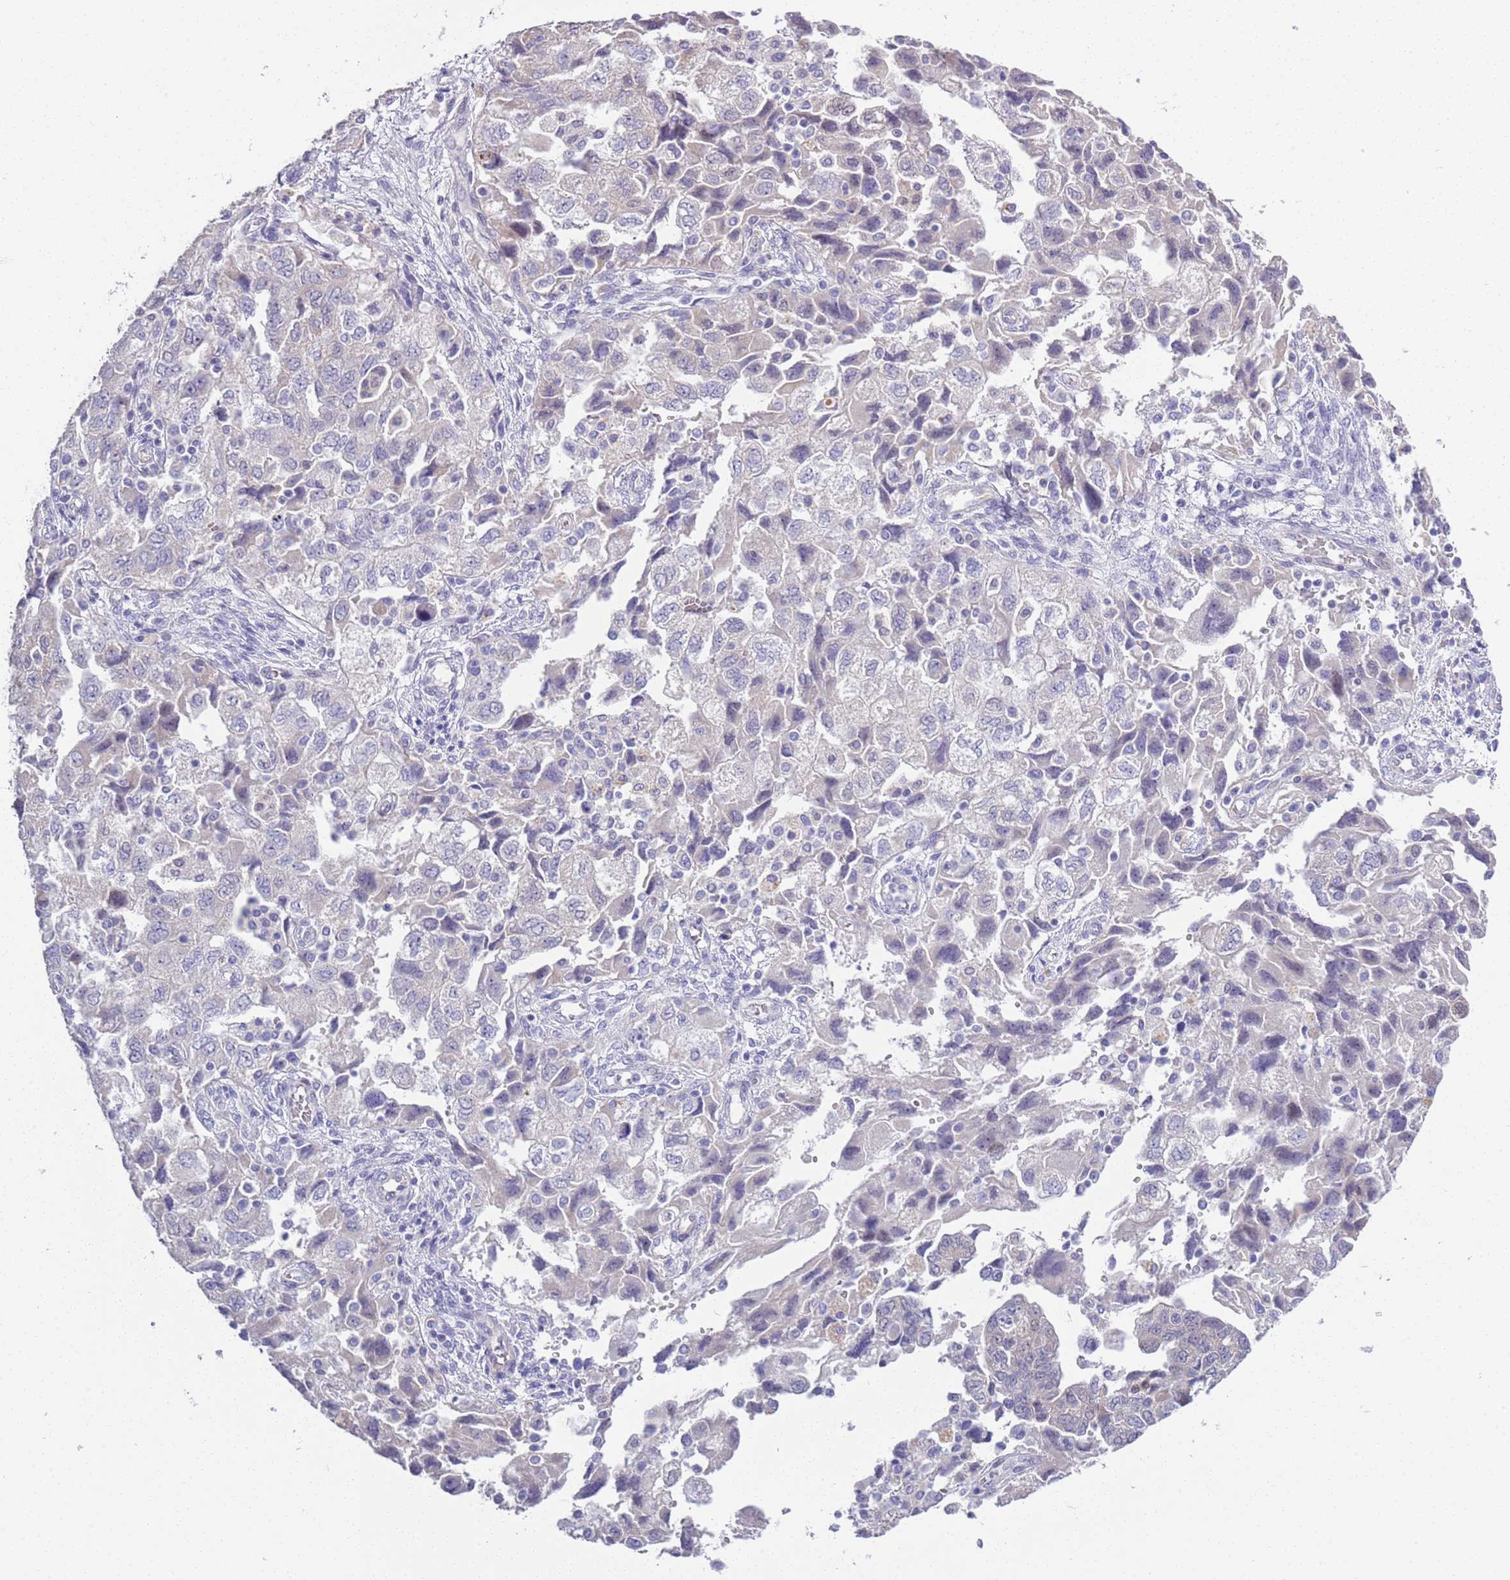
{"staining": {"intensity": "negative", "quantity": "none", "location": "none"}, "tissue": "ovarian cancer", "cell_type": "Tumor cells", "image_type": "cancer", "snomed": [{"axis": "morphology", "description": "Carcinoma, NOS"}, {"axis": "morphology", "description": "Cystadenocarcinoma, serous, NOS"}, {"axis": "topography", "description": "Ovary"}], "caption": "High magnification brightfield microscopy of serous cystadenocarcinoma (ovarian) stained with DAB (3,3'-diaminobenzidine) (brown) and counterstained with hematoxylin (blue): tumor cells show no significant staining.", "gene": "BRMS1L", "patient": {"sex": "female", "age": 69}}